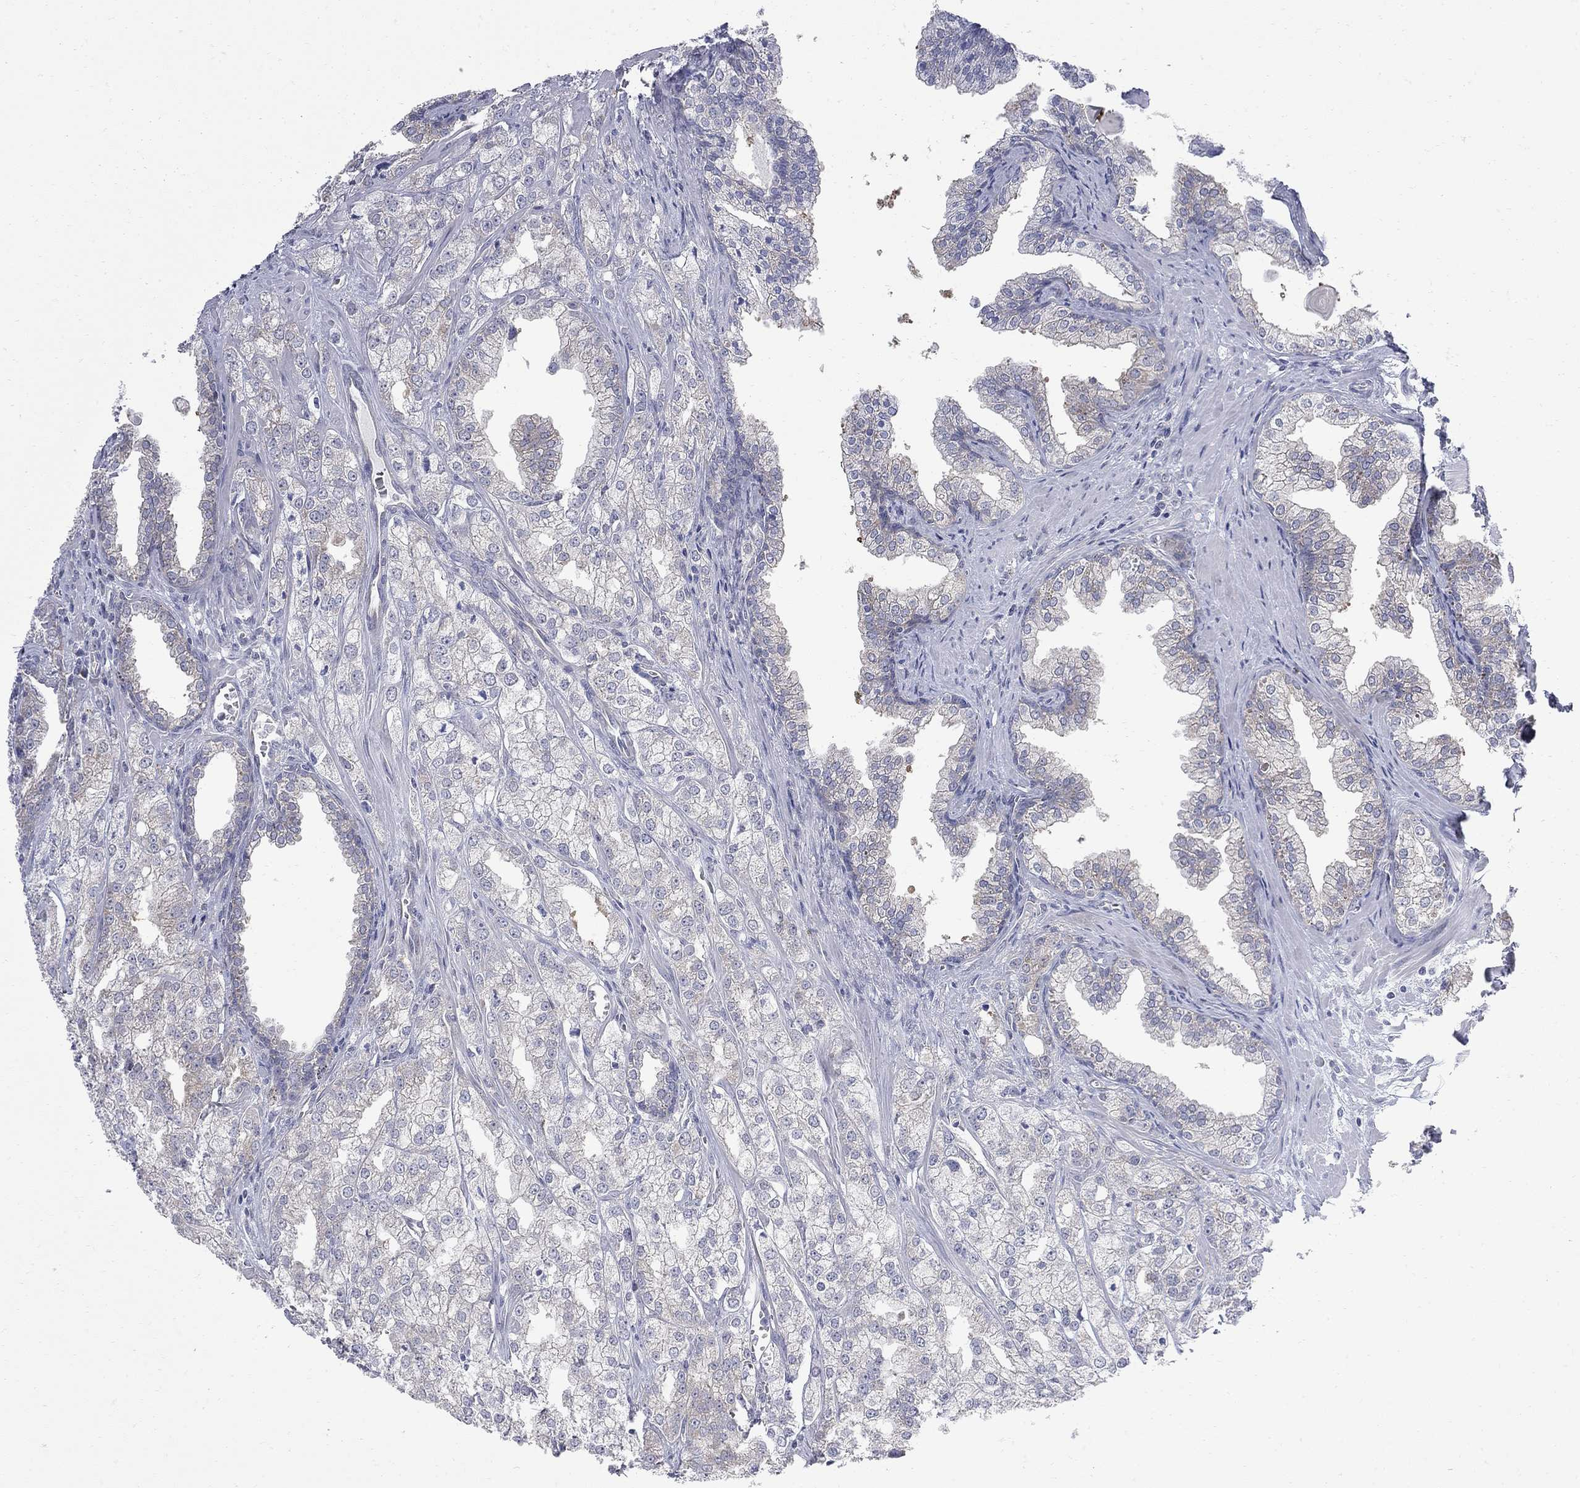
{"staining": {"intensity": "weak", "quantity": "<25%", "location": "cytoplasmic/membranous"}, "tissue": "prostate cancer", "cell_type": "Tumor cells", "image_type": "cancer", "snomed": [{"axis": "morphology", "description": "Adenocarcinoma, NOS"}, {"axis": "topography", "description": "Prostate"}], "caption": "Prostate adenocarcinoma was stained to show a protein in brown. There is no significant expression in tumor cells.", "gene": "GALNT8", "patient": {"sex": "male", "age": 70}}